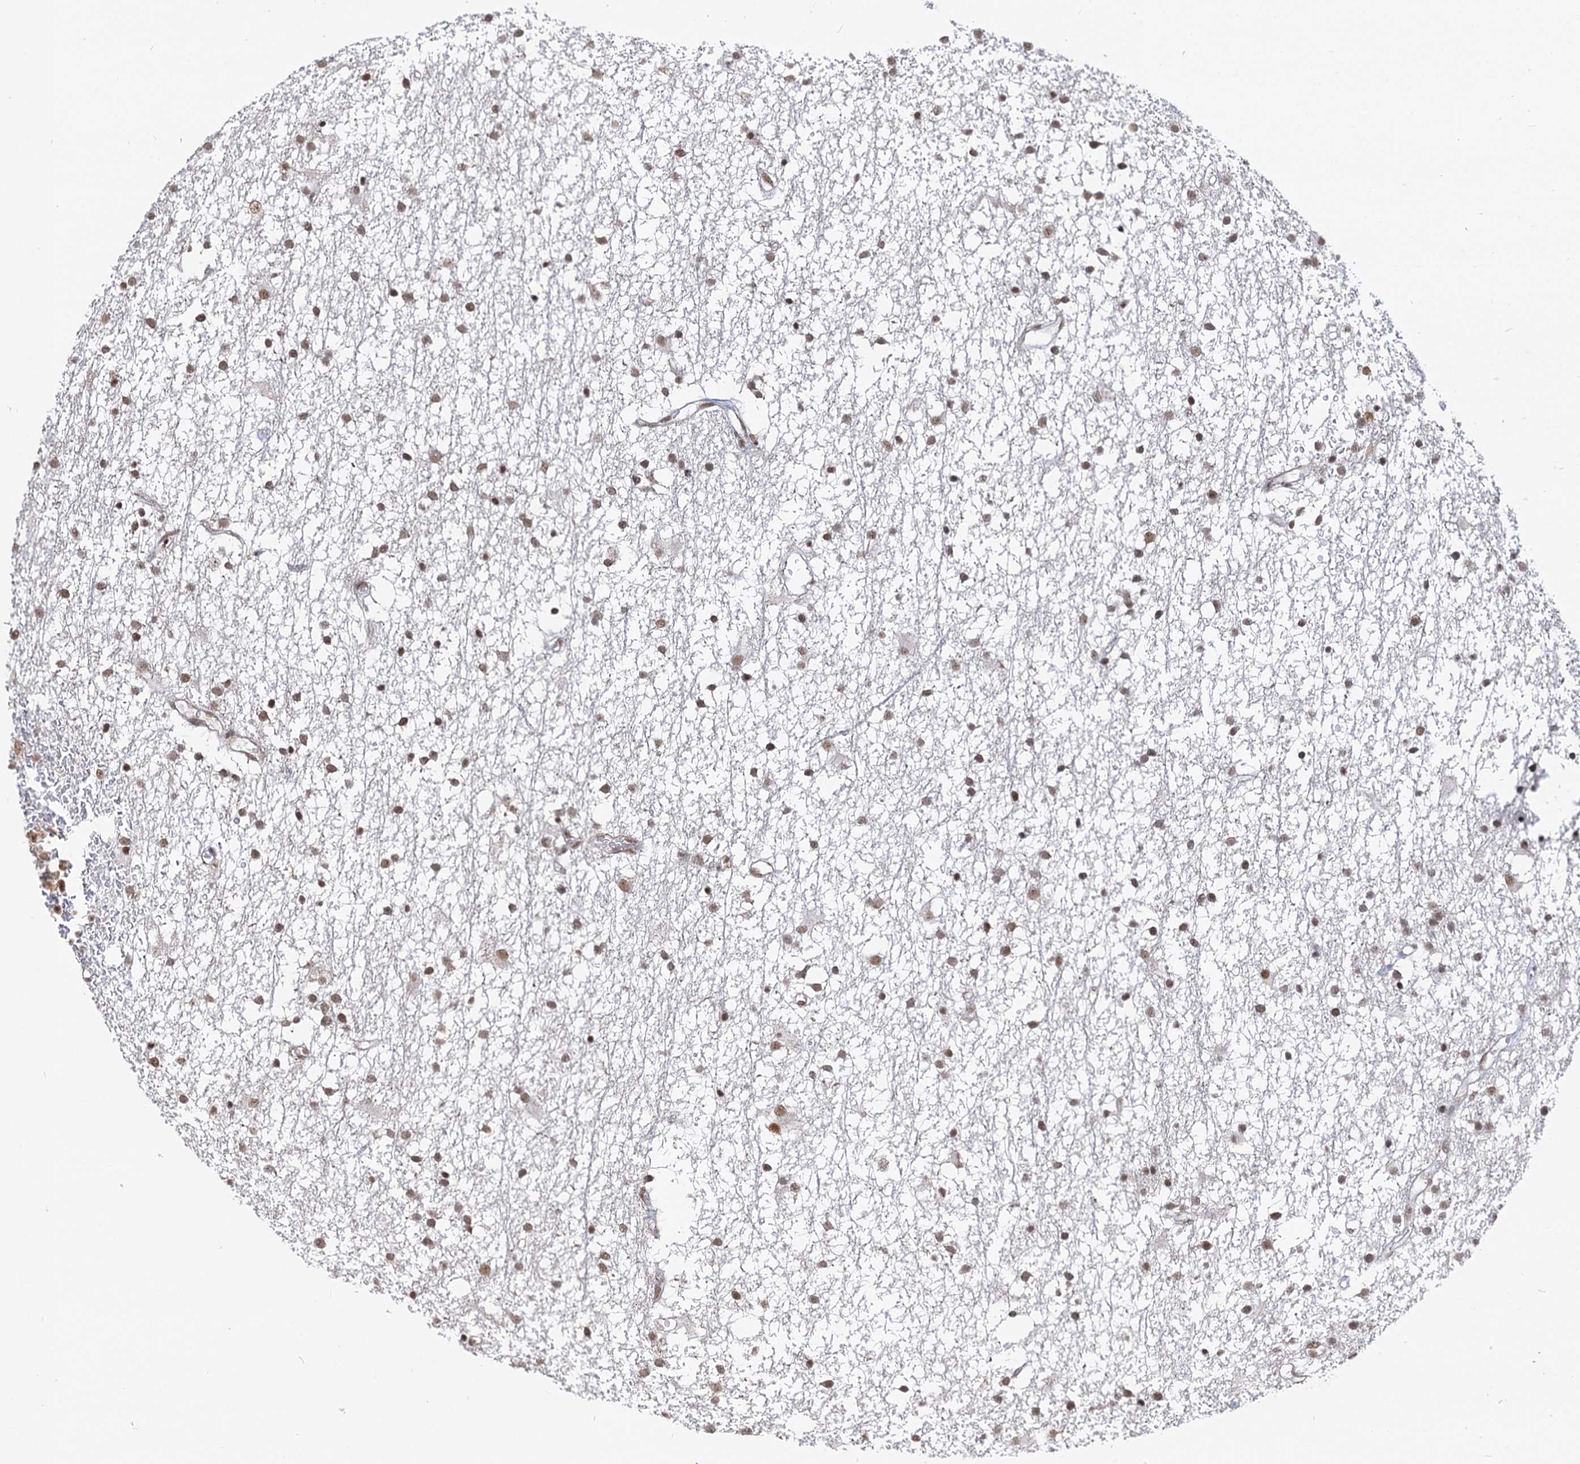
{"staining": {"intensity": "moderate", "quantity": ">75%", "location": "nuclear"}, "tissue": "glioma", "cell_type": "Tumor cells", "image_type": "cancer", "snomed": [{"axis": "morphology", "description": "Glioma, malignant, High grade"}, {"axis": "topography", "description": "Brain"}], "caption": "A medium amount of moderate nuclear expression is identified in approximately >75% of tumor cells in glioma tissue.", "gene": "SFSWAP", "patient": {"sex": "male", "age": 77}}